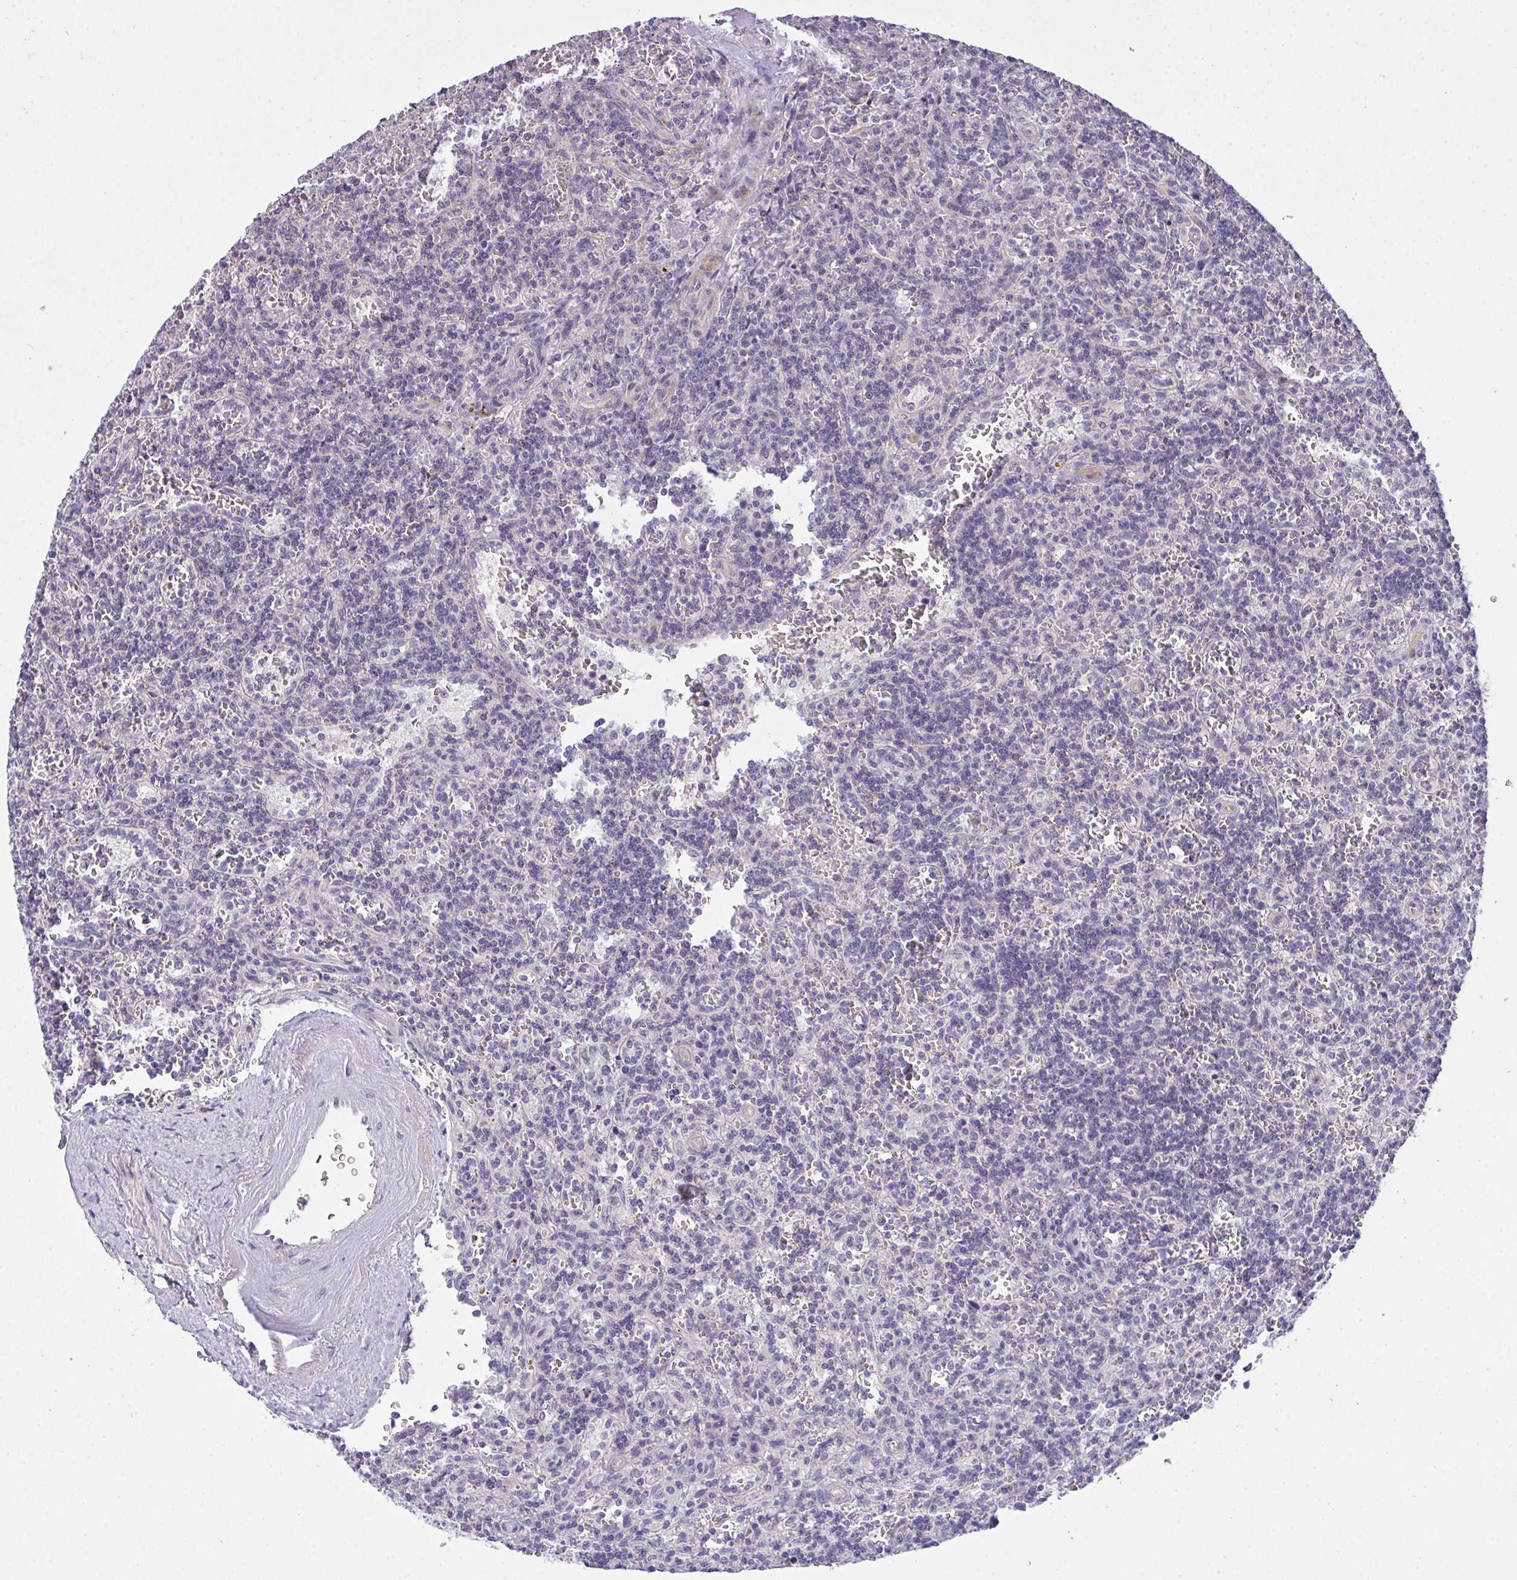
{"staining": {"intensity": "negative", "quantity": "none", "location": "none"}, "tissue": "lymphoma", "cell_type": "Tumor cells", "image_type": "cancer", "snomed": [{"axis": "morphology", "description": "Malignant lymphoma, non-Hodgkin's type, Low grade"}, {"axis": "topography", "description": "Spleen"}], "caption": "This is a photomicrograph of IHC staining of low-grade malignant lymphoma, non-Hodgkin's type, which shows no positivity in tumor cells.", "gene": "NT5C1A", "patient": {"sex": "male", "age": 73}}